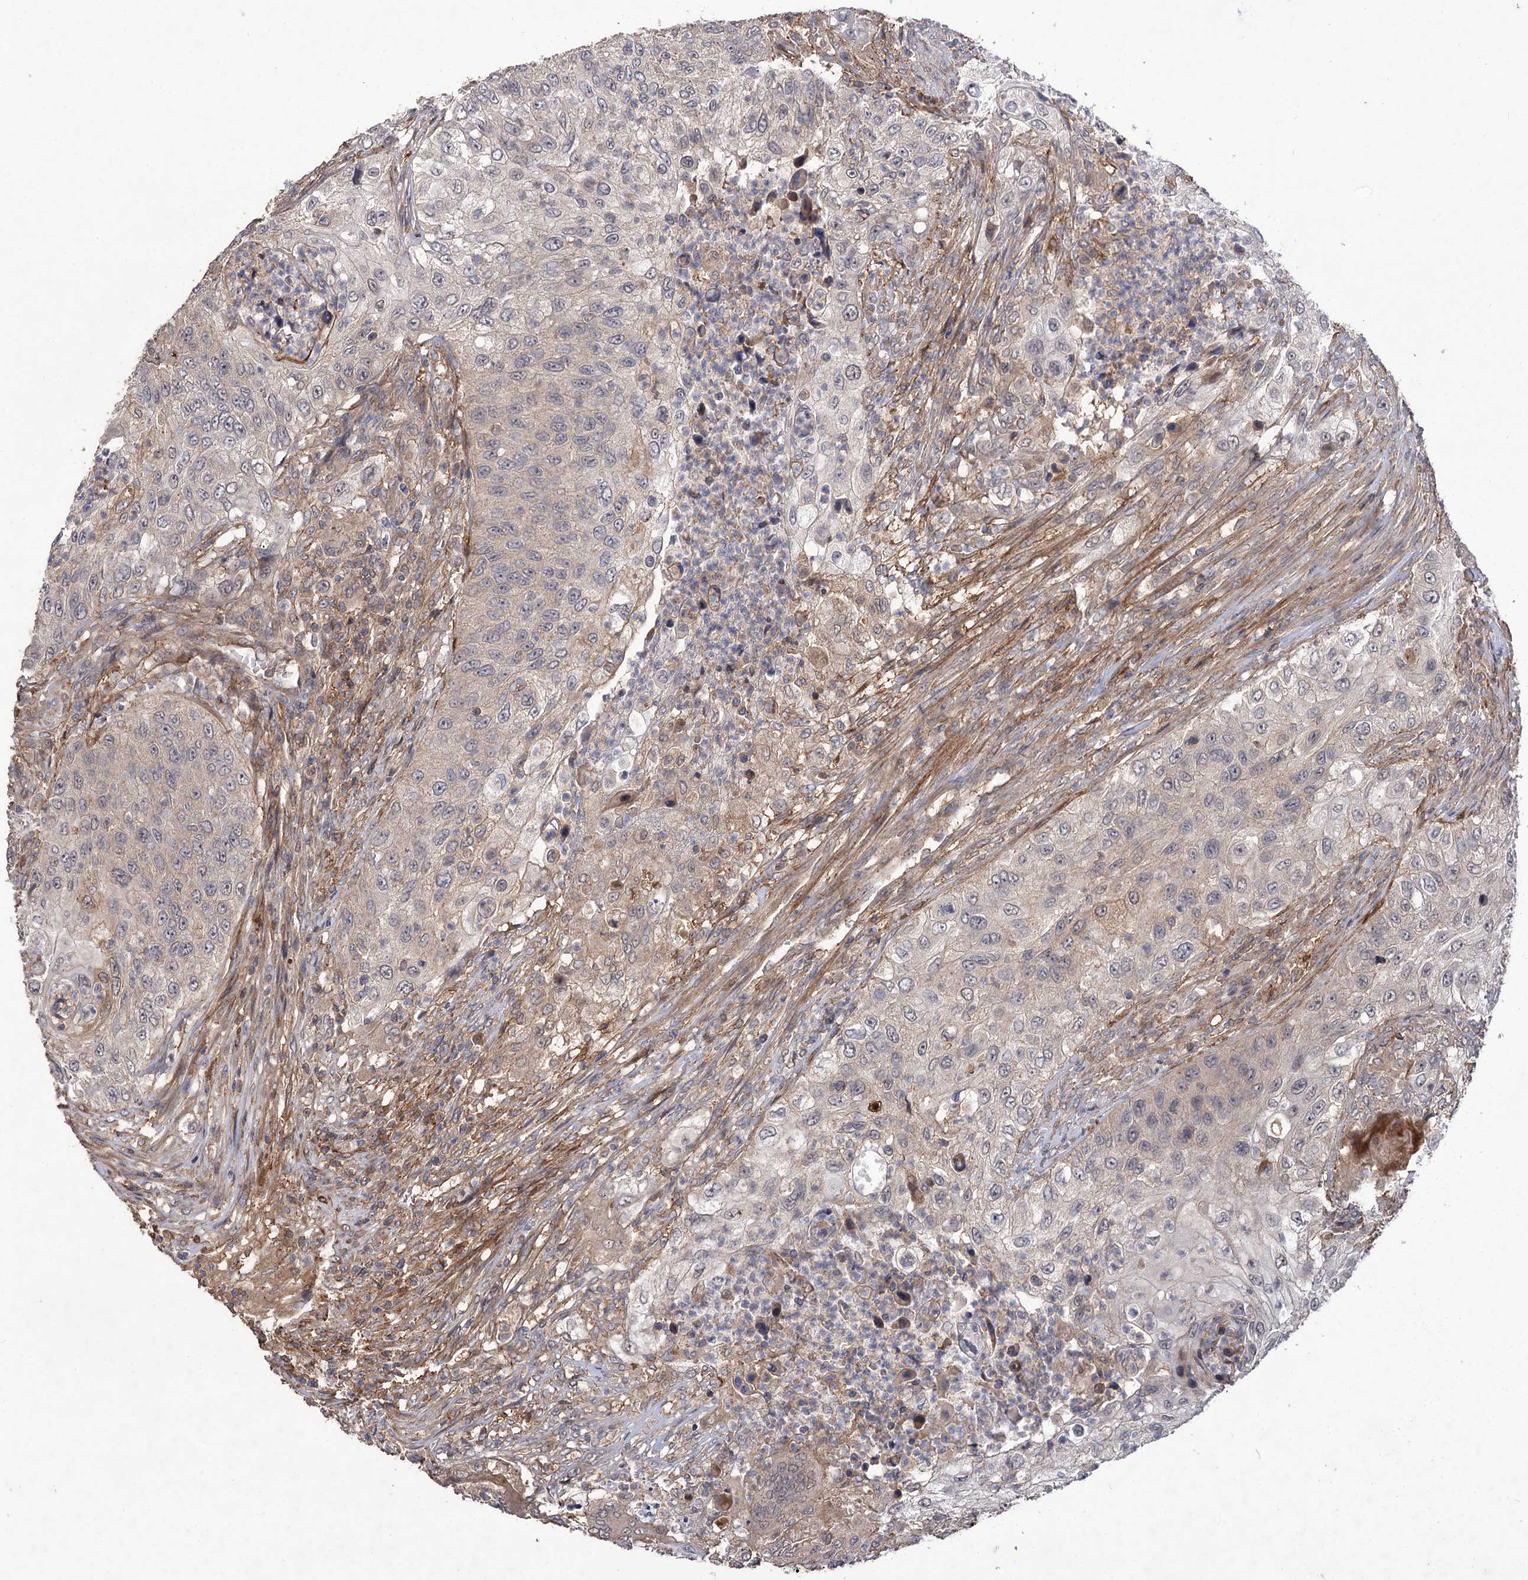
{"staining": {"intensity": "weak", "quantity": "<25%", "location": "cytoplasmic/membranous"}, "tissue": "urothelial cancer", "cell_type": "Tumor cells", "image_type": "cancer", "snomed": [{"axis": "morphology", "description": "Urothelial carcinoma, High grade"}, {"axis": "topography", "description": "Urinary bladder"}], "caption": "A photomicrograph of urothelial cancer stained for a protein demonstrates no brown staining in tumor cells. (DAB IHC with hematoxylin counter stain).", "gene": "FBXW8", "patient": {"sex": "female", "age": 60}}